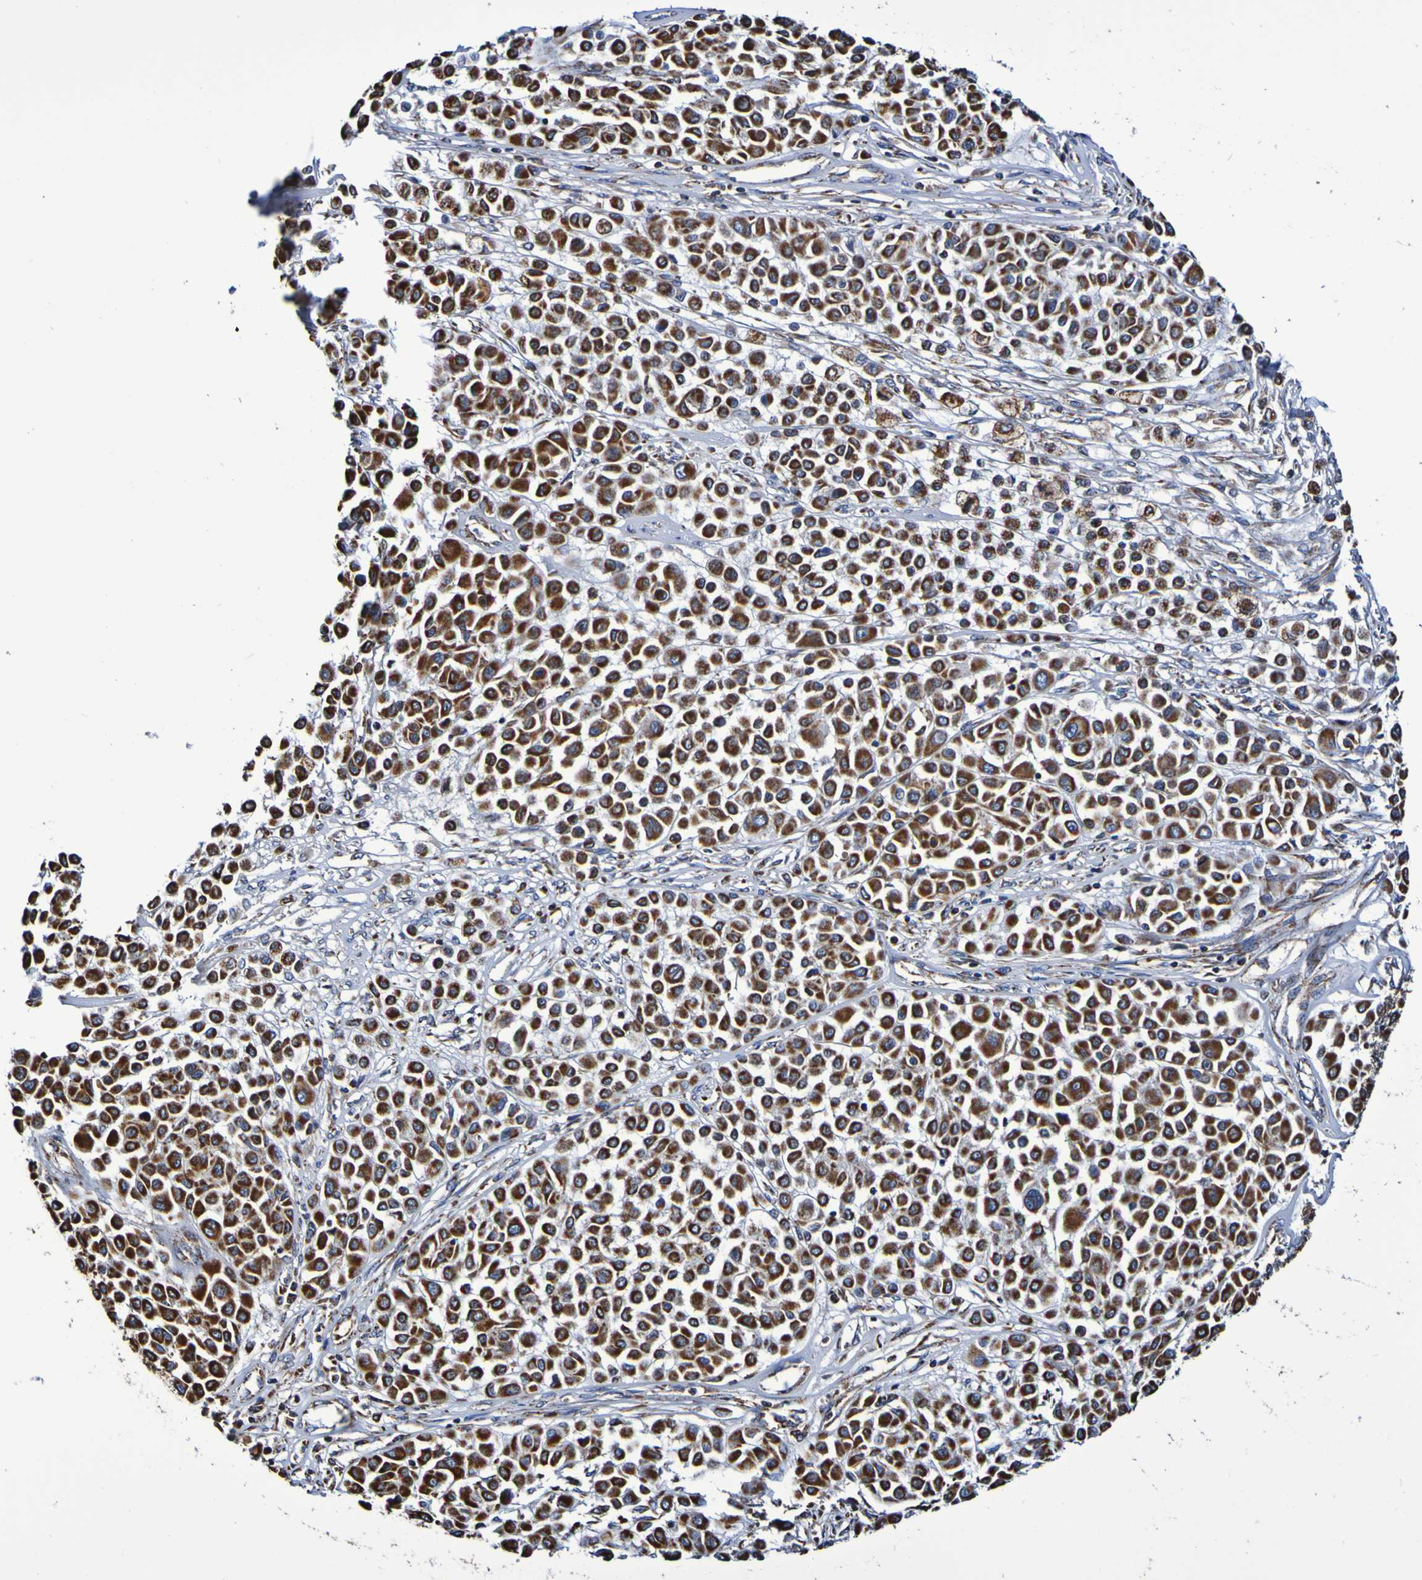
{"staining": {"intensity": "strong", "quantity": ">75%", "location": "cytoplasmic/membranous"}, "tissue": "melanoma", "cell_type": "Tumor cells", "image_type": "cancer", "snomed": [{"axis": "morphology", "description": "Malignant melanoma, Metastatic site"}, {"axis": "topography", "description": "Soft tissue"}], "caption": "A histopathology image showing strong cytoplasmic/membranous staining in approximately >75% of tumor cells in melanoma, as visualized by brown immunohistochemical staining.", "gene": "IL18R1", "patient": {"sex": "male", "age": 41}}